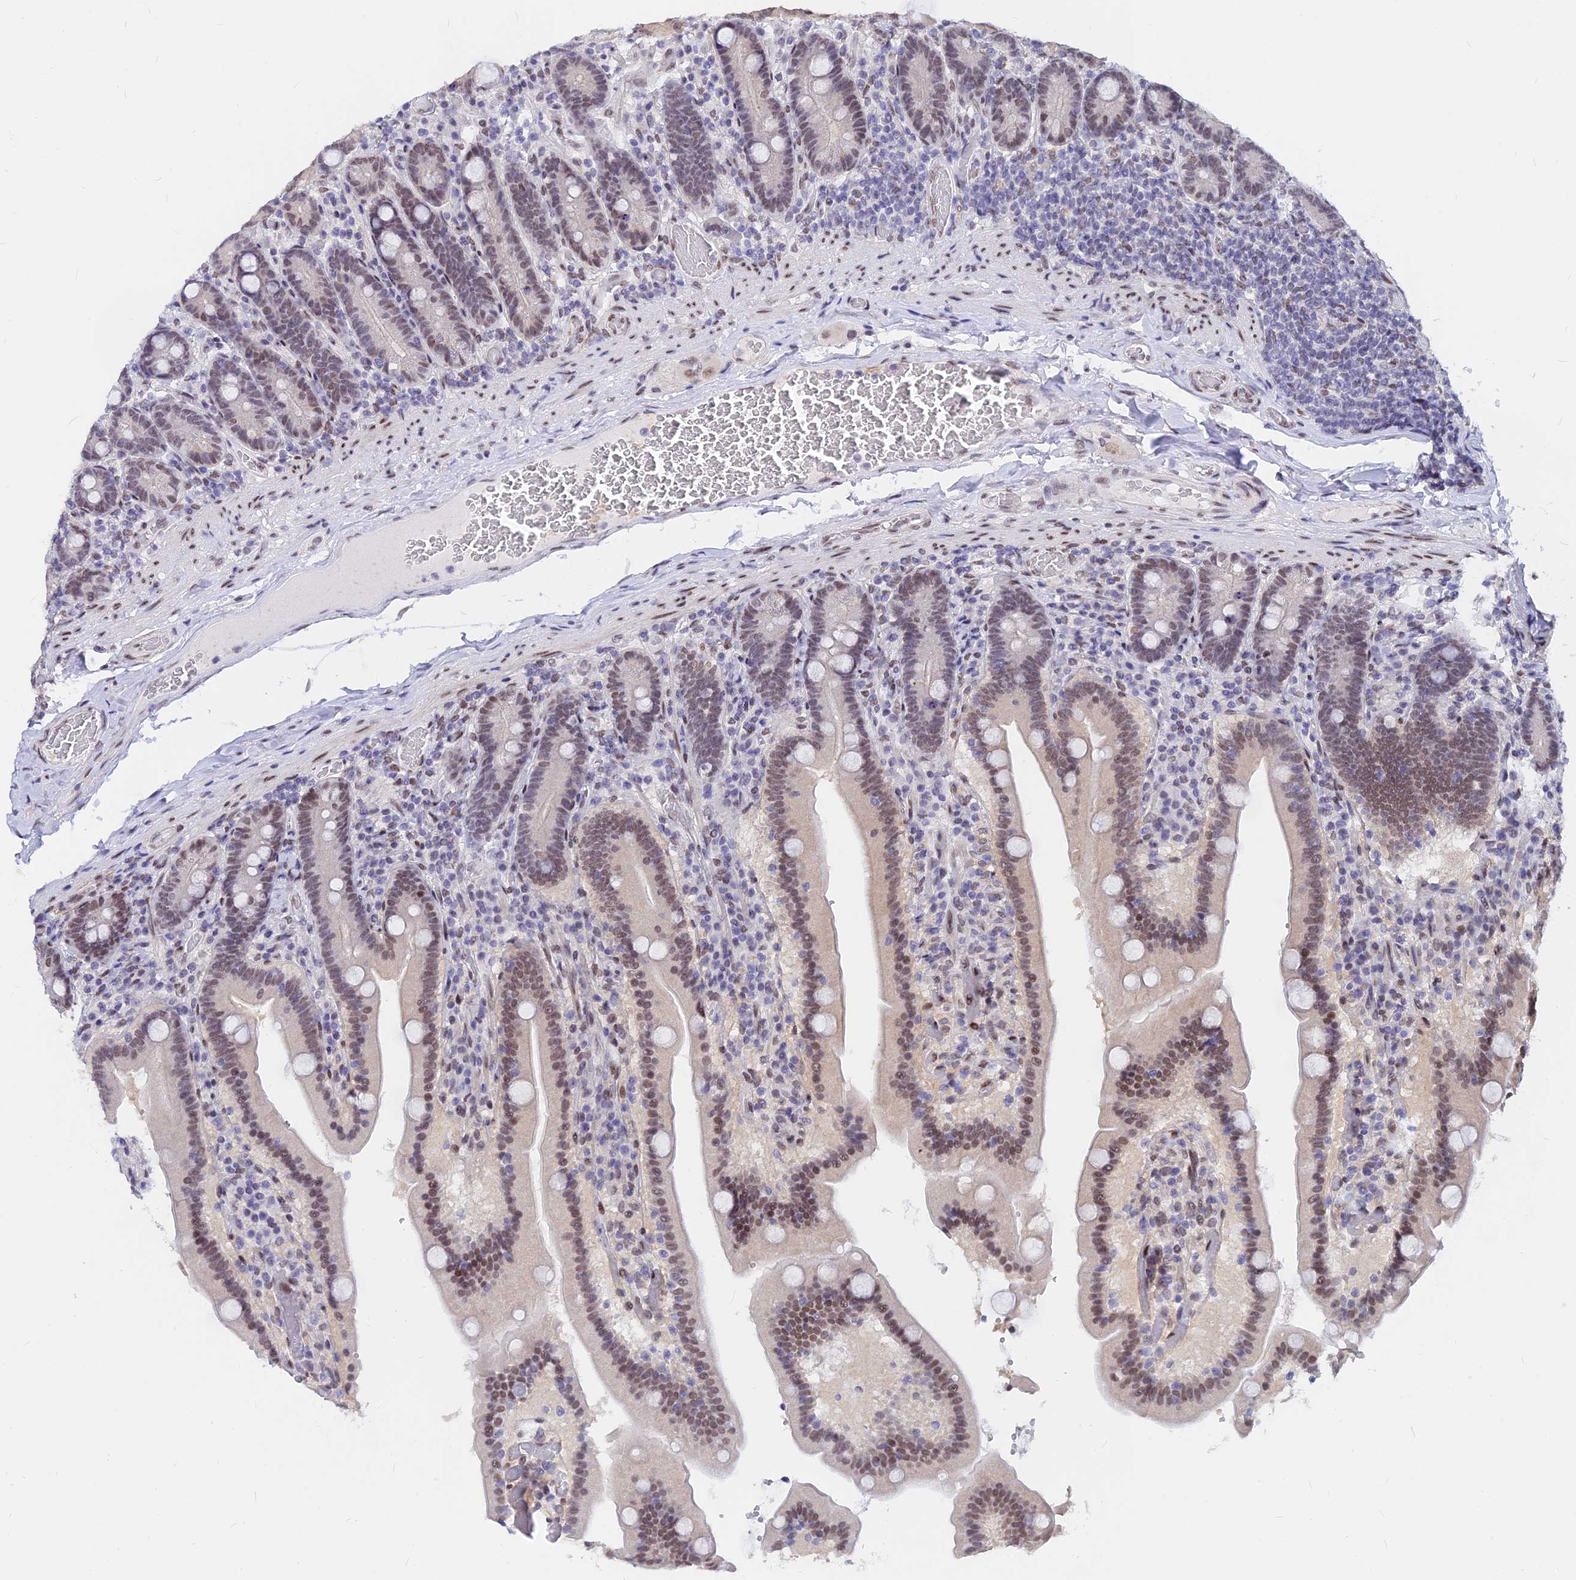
{"staining": {"intensity": "moderate", "quantity": ">75%", "location": "nuclear"}, "tissue": "duodenum", "cell_type": "Glandular cells", "image_type": "normal", "snomed": [{"axis": "morphology", "description": "Normal tissue, NOS"}, {"axis": "topography", "description": "Duodenum"}], "caption": "Approximately >75% of glandular cells in normal human duodenum exhibit moderate nuclear protein expression as visualized by brown immunohistochemical staining.", "gene": "KCTD13", "patient": {"sex": "female", "age": 62}}